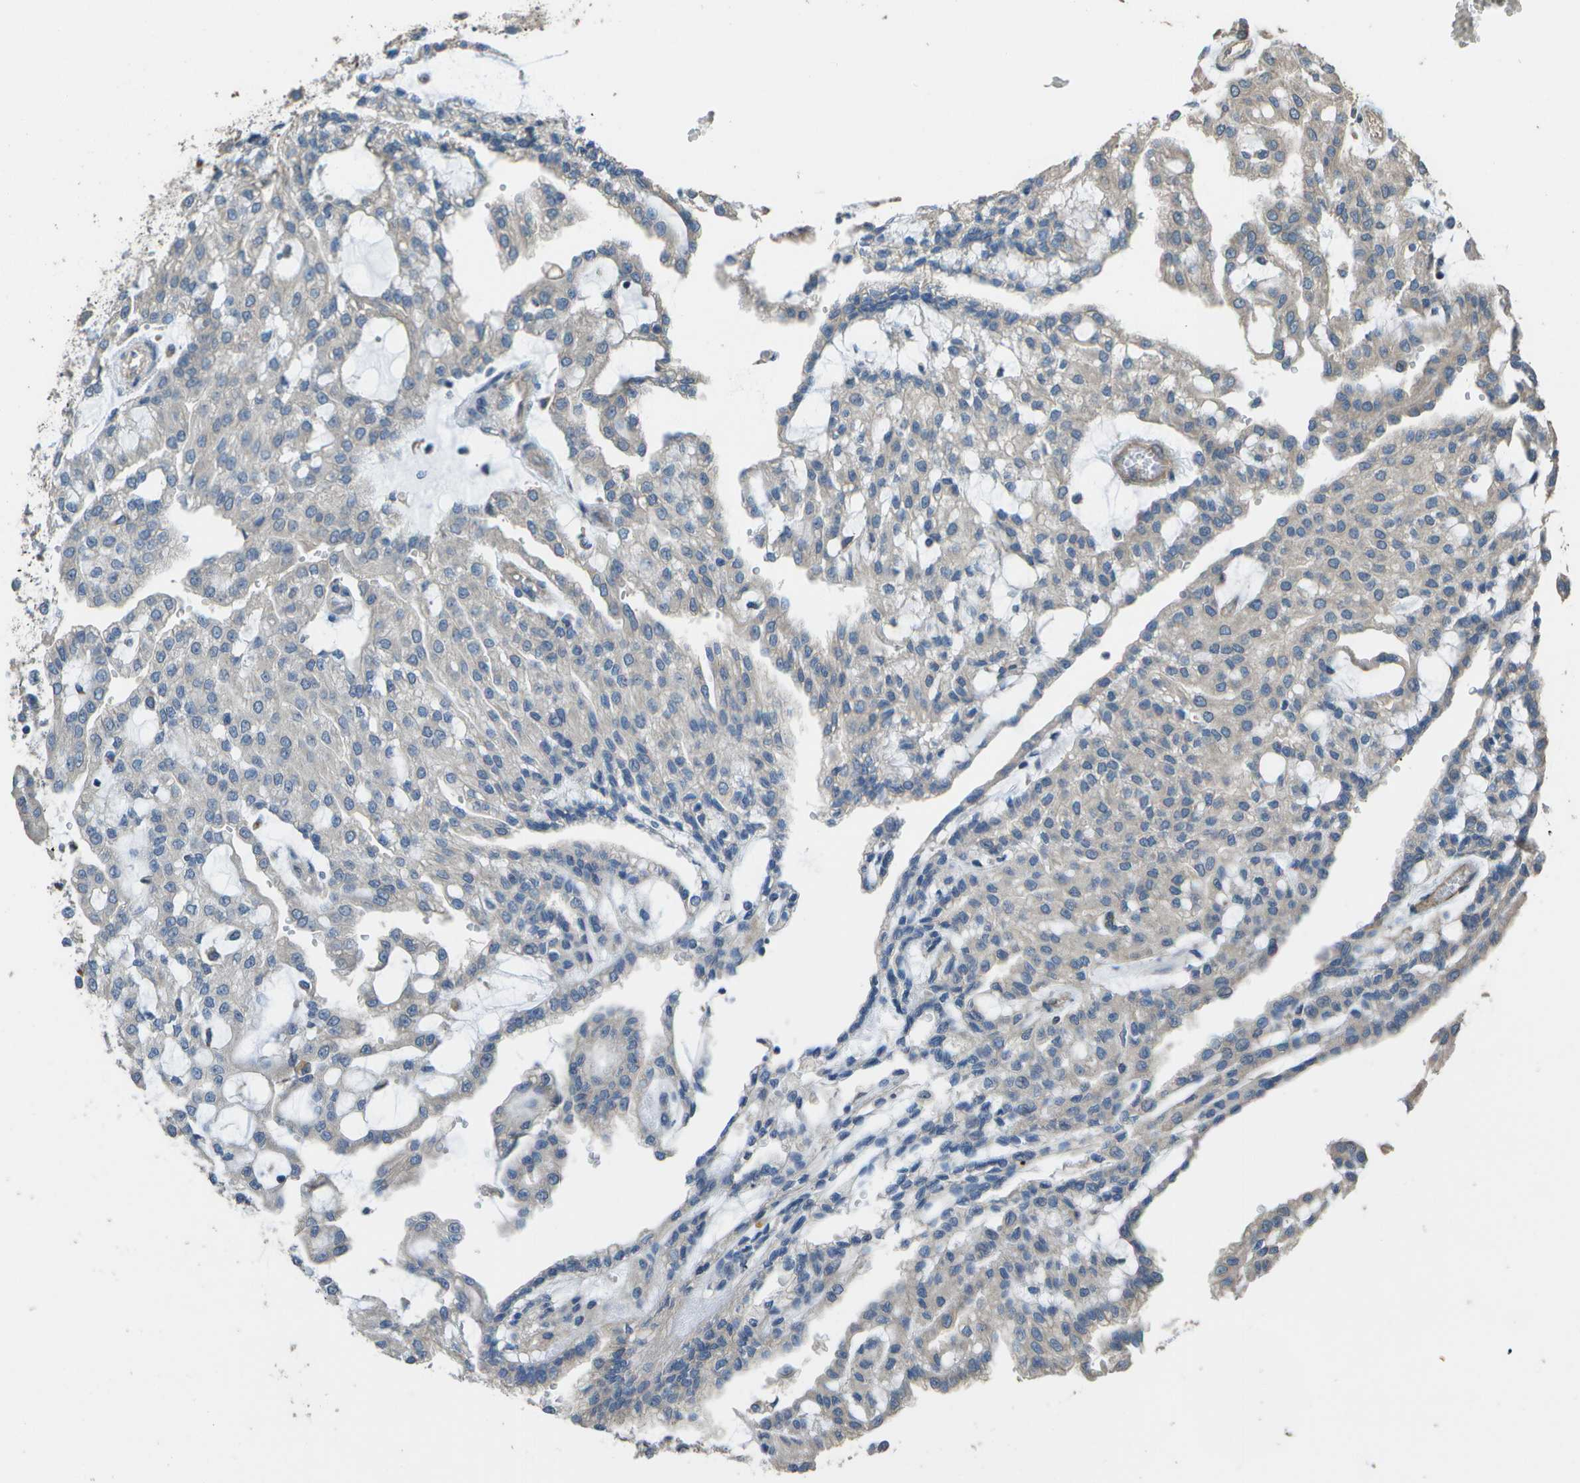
{"staining": {"intensity": "weak", "quantity": "<25%", "location": "cytoplasmic/membranous"}, "tissue": "renal cancer", "cell_type": "Tumor cells", "image_type": "cancer", "snomed": [{"axis": "morphology", "description": "Adenocarcinoma, NOS"}, {"axis": "topography", "description": "Kidney"}], "caption": "Tumor cells show no significant protein staining in renal cancer (adenocarcinoma).", "gene": "CLNS1A", "patient": {"sex": "male", "age": 63}}